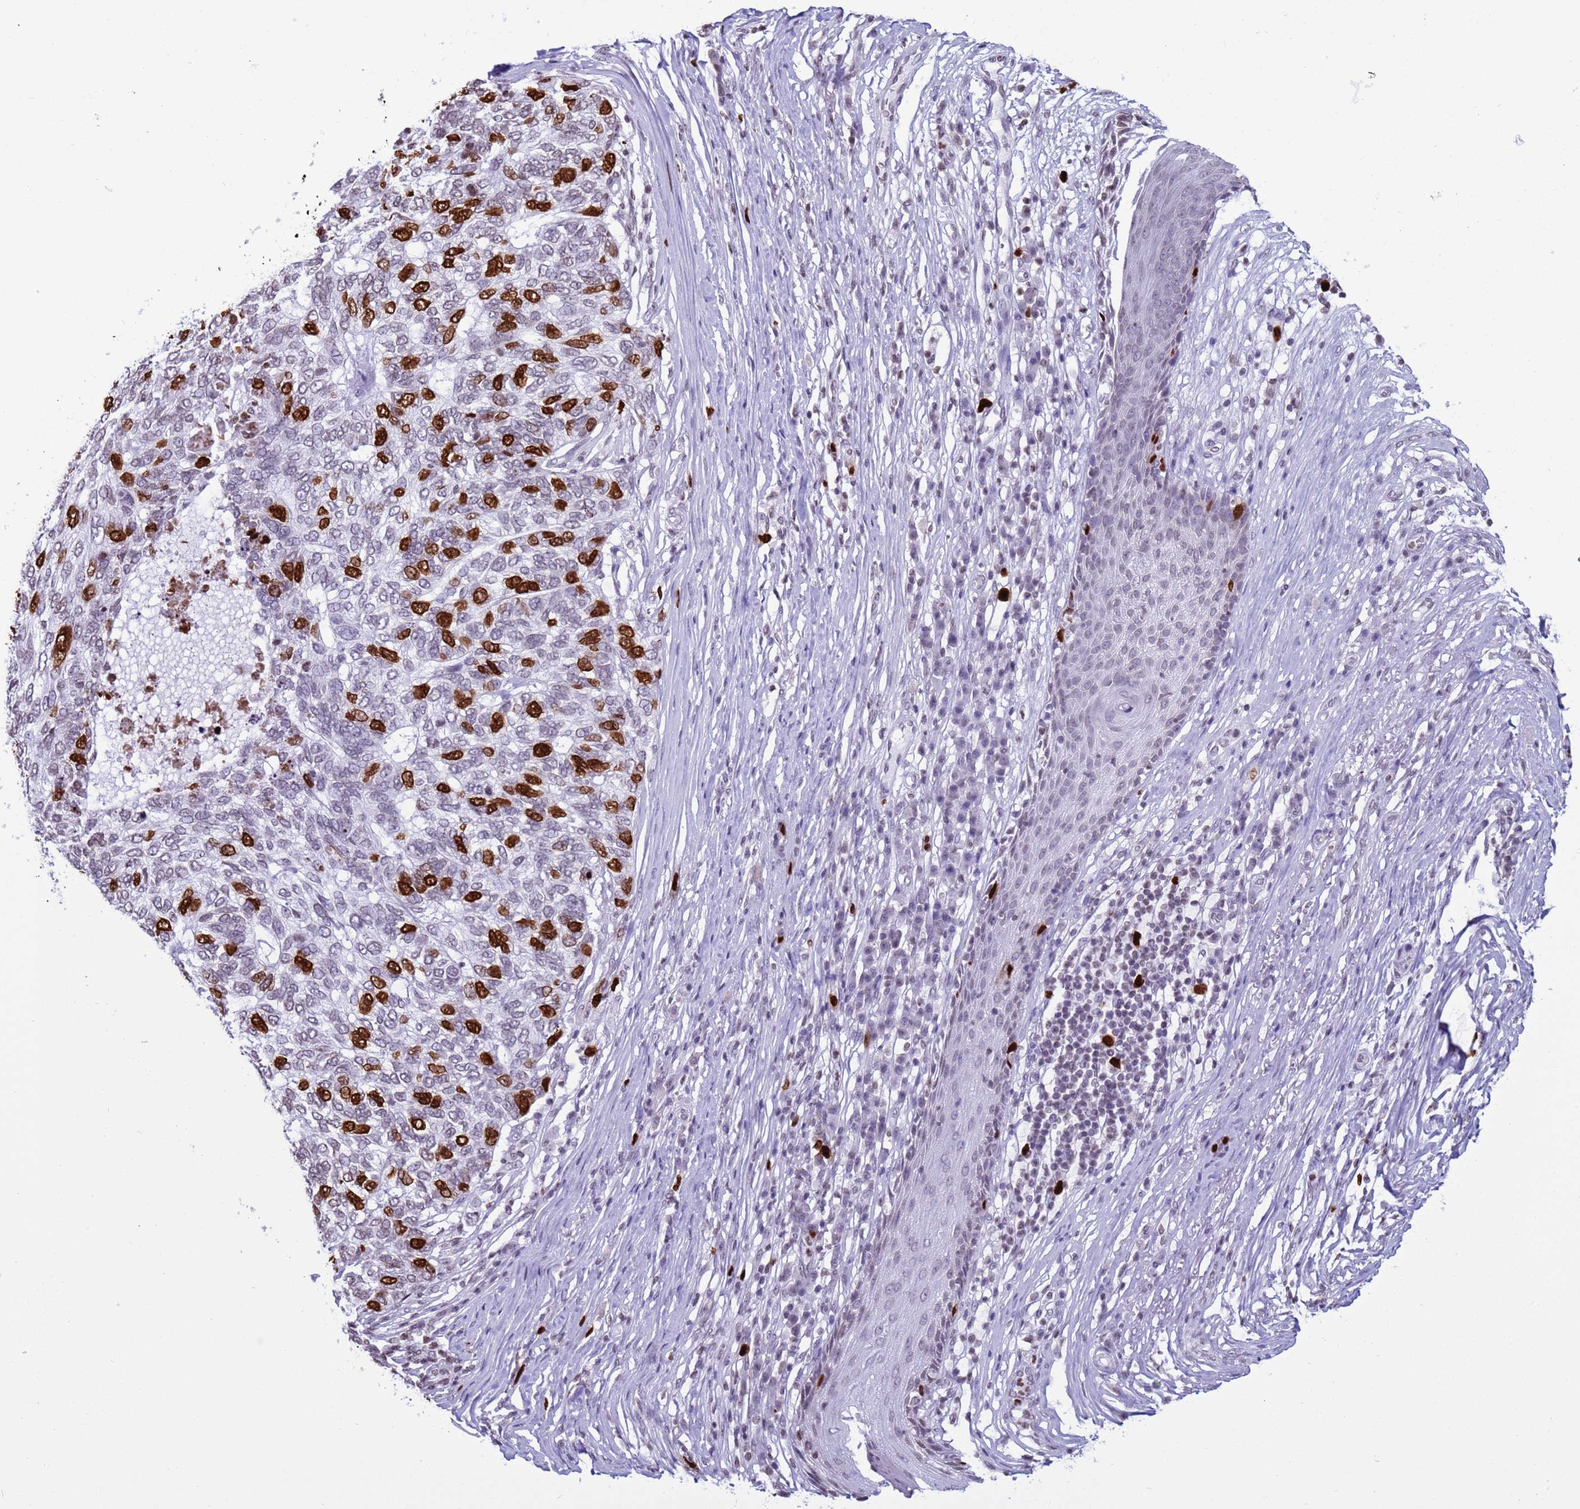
{"staining": {"intensity": "strong", "quantity": "25%-75%", "location": "nuclear"}, "tissue": "skin cancer", "cell_type": "Tumor cells", "image_type": "cancer", "snomed": [{"axis": "morphology", "description": "Basal cell carcinoma"}, {"axis": "topography", "description": "Skin"}], "caption": "This image demonstrates immunohistochemistry (IHC) staining of human basal cell carcinoma (skin), with high strong nuclear positivity in about 25%-75% of tumor cells.", "gene": "H4C8", "patient": {"sex": "female", "age": 65}}